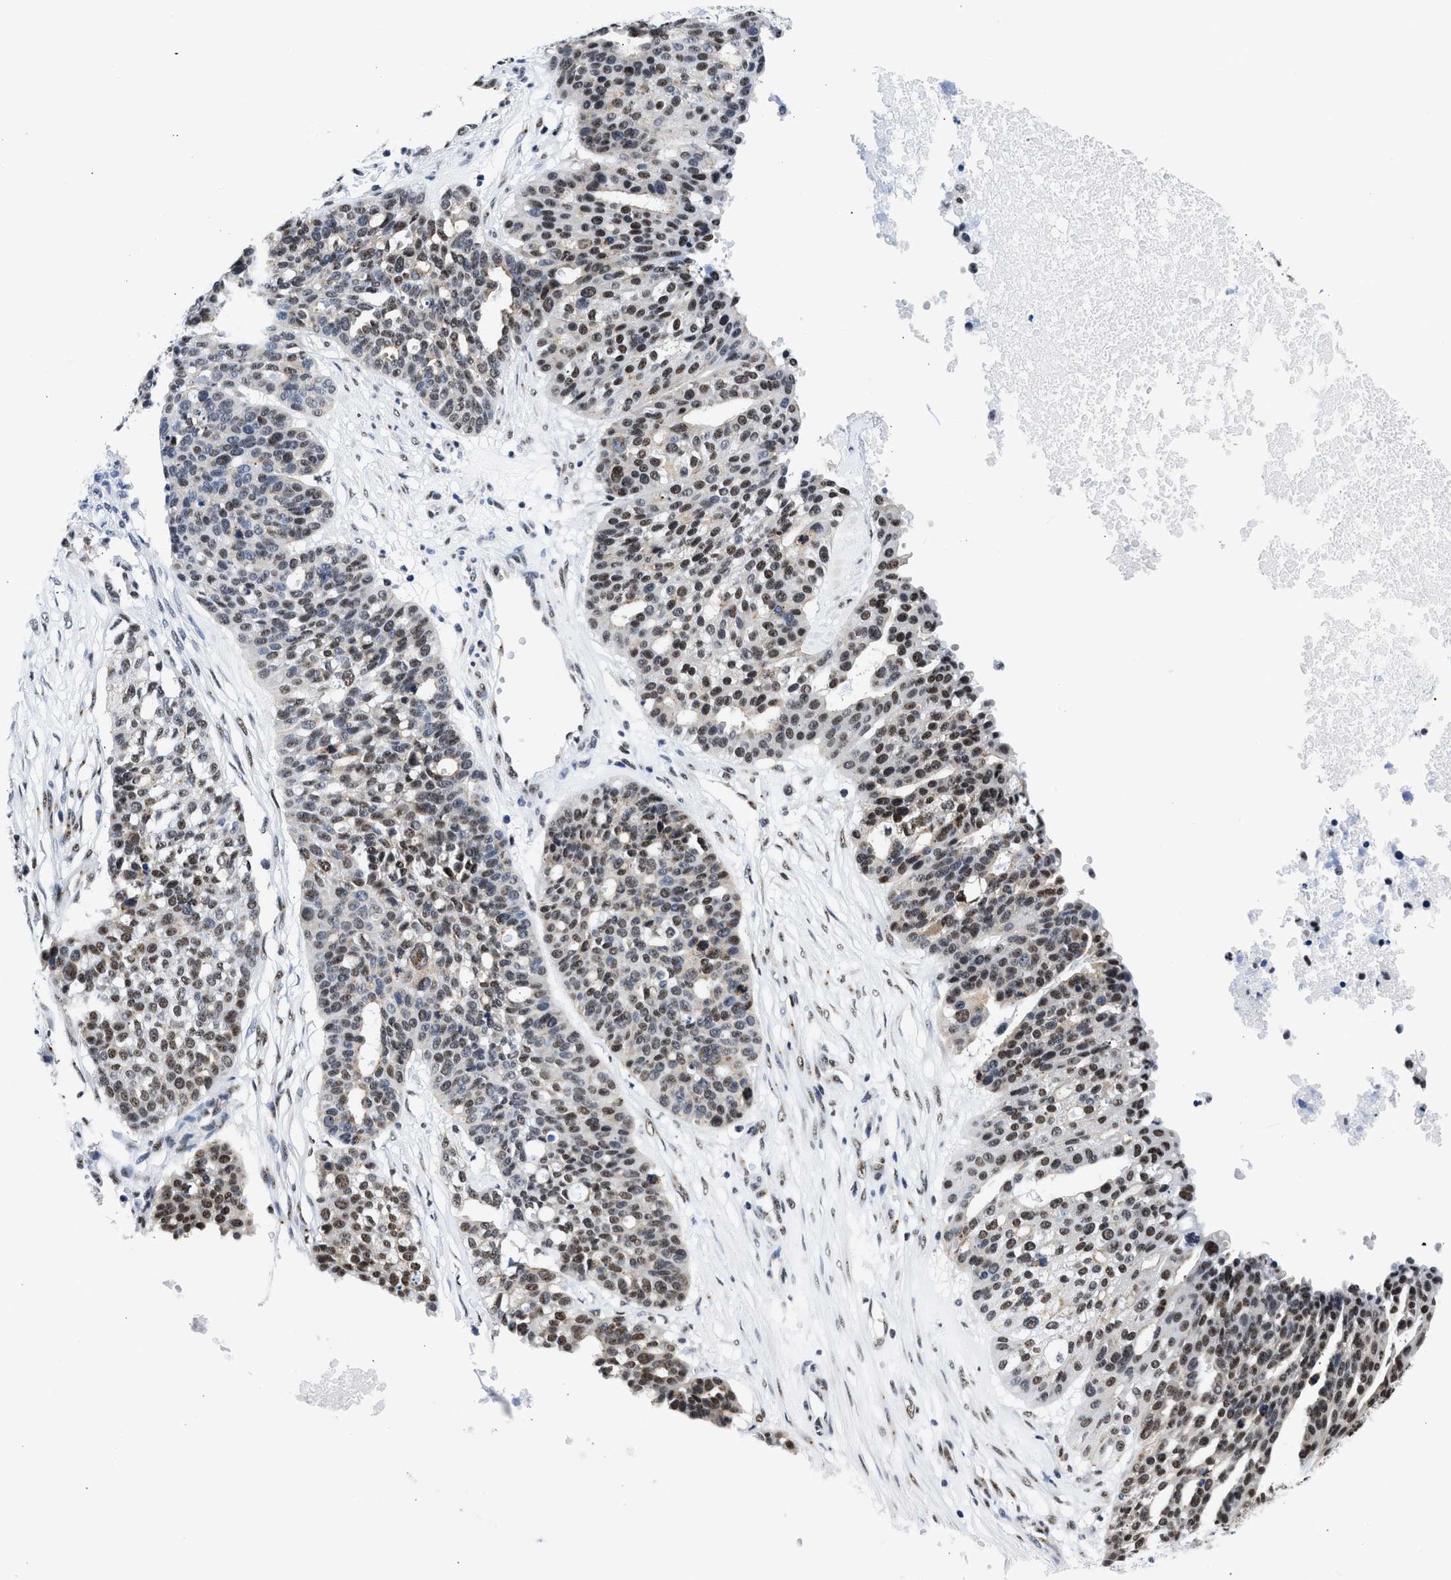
{"staining": {"intensity": "moderate", "quantity": ">75%", "location": "nuclear"}, "tissue": "ovarian cancer", "cell_type": "Tumor cells", "image_type": "cancer", "snomed": [{"axis": "morphology", "description": "Cystadenocarcinoma, serous, NOS"}, {"axis": "topography", "description": "Ovary"}], "caption": "Human ovarian cancer stained with a brown dye exhibits moderate nuclear positive positivity in about >75% of tumor cells.", "gene": "RBM8A", "patient": {"sex": "female", "age": 59}}